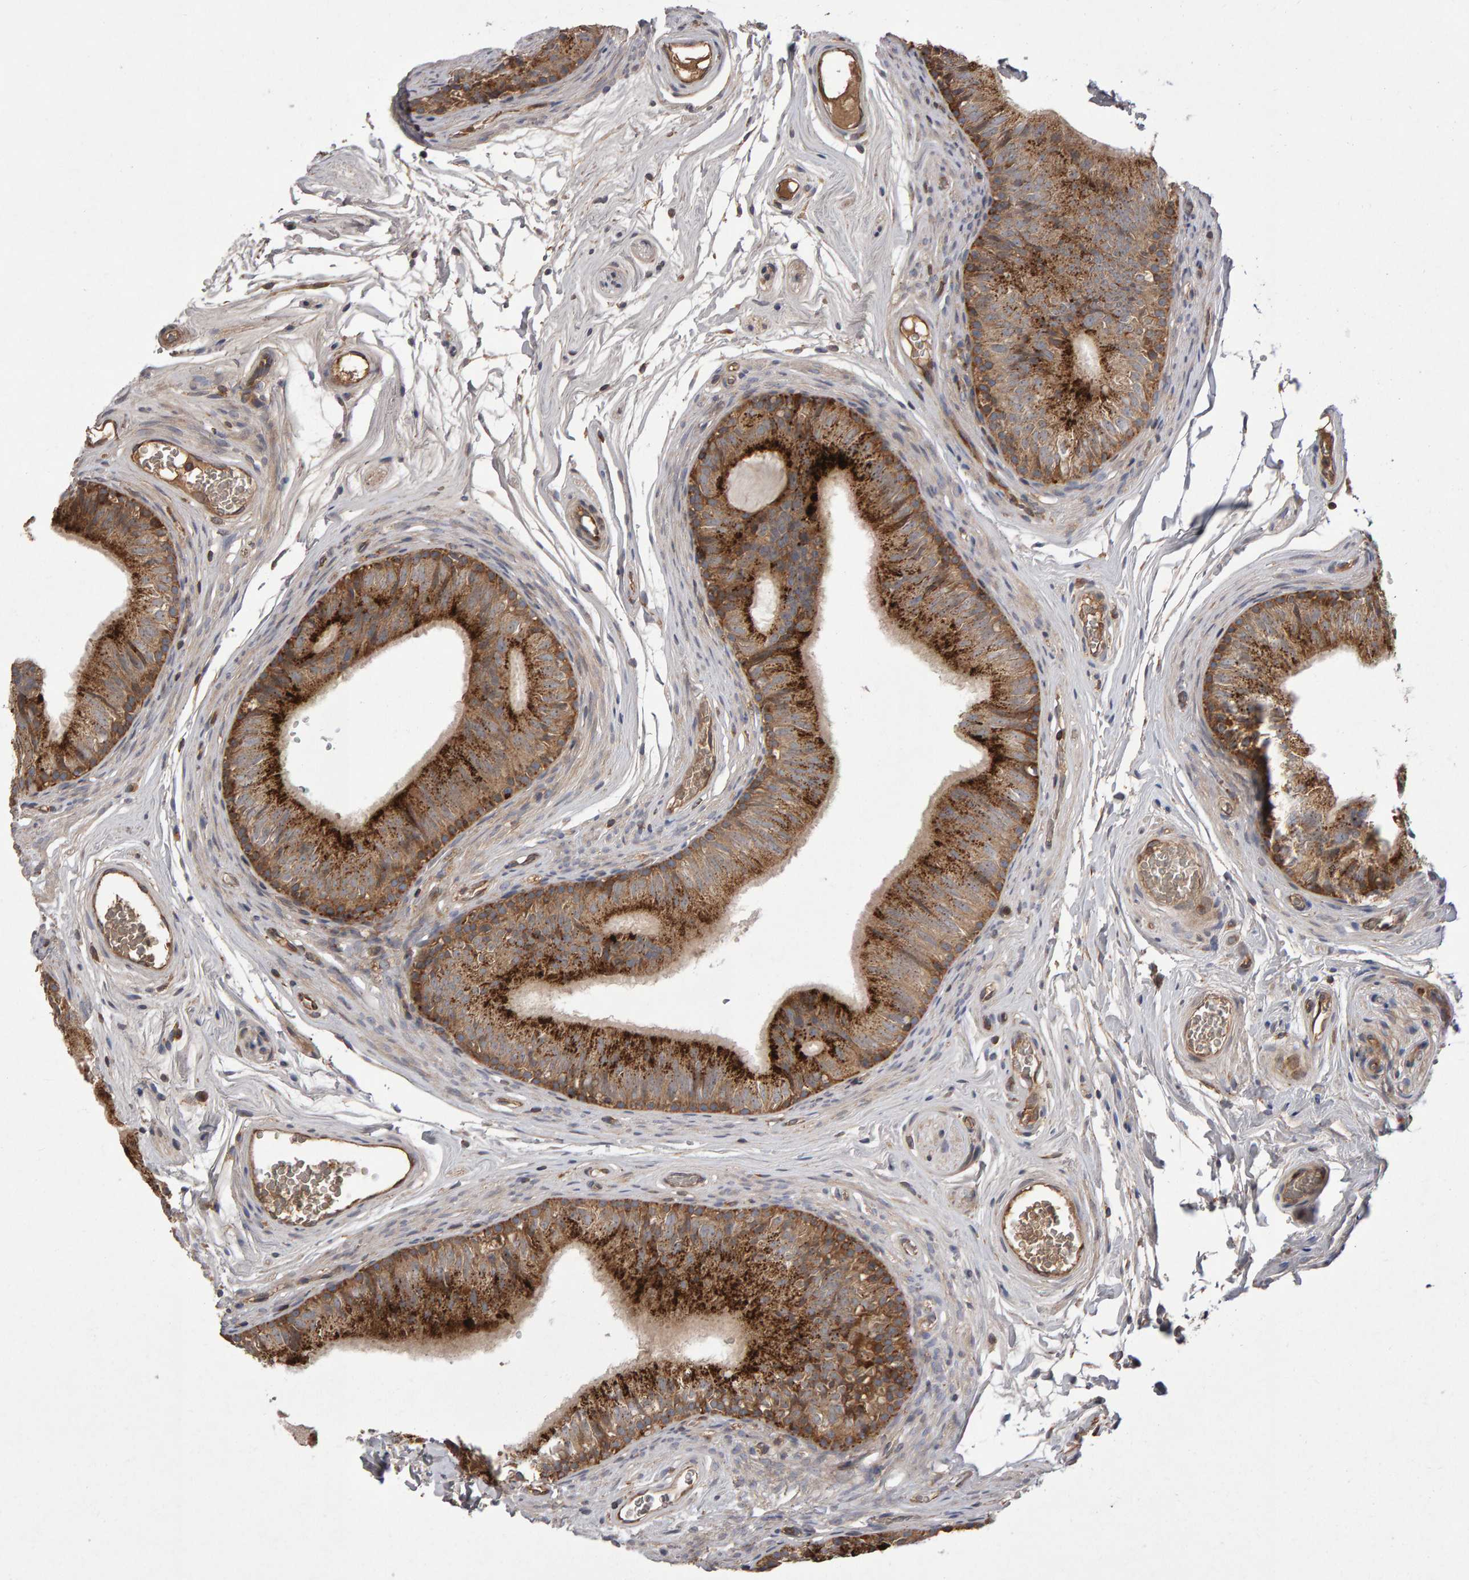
{"staining": {"intensity": "strong", "quantity": ">75%", "location": "cytoplasmic/membranous"}, "tissue": "epididymis", "cell_type": "Glandular cells", "image_type": "normal", "snomed": [{"axis": "morphology", "description": "Normal tissue, NOS"}, {"axis": "topography", "description": "Epididymis"}], "caption": "Epididymis stained for a protein (brown) reveals strong cytoplasmic/membranous positive expression in approximately >75% of glandular cells.", "gene": "PGS1", "patient": {"sex": "male", "age": 36}}